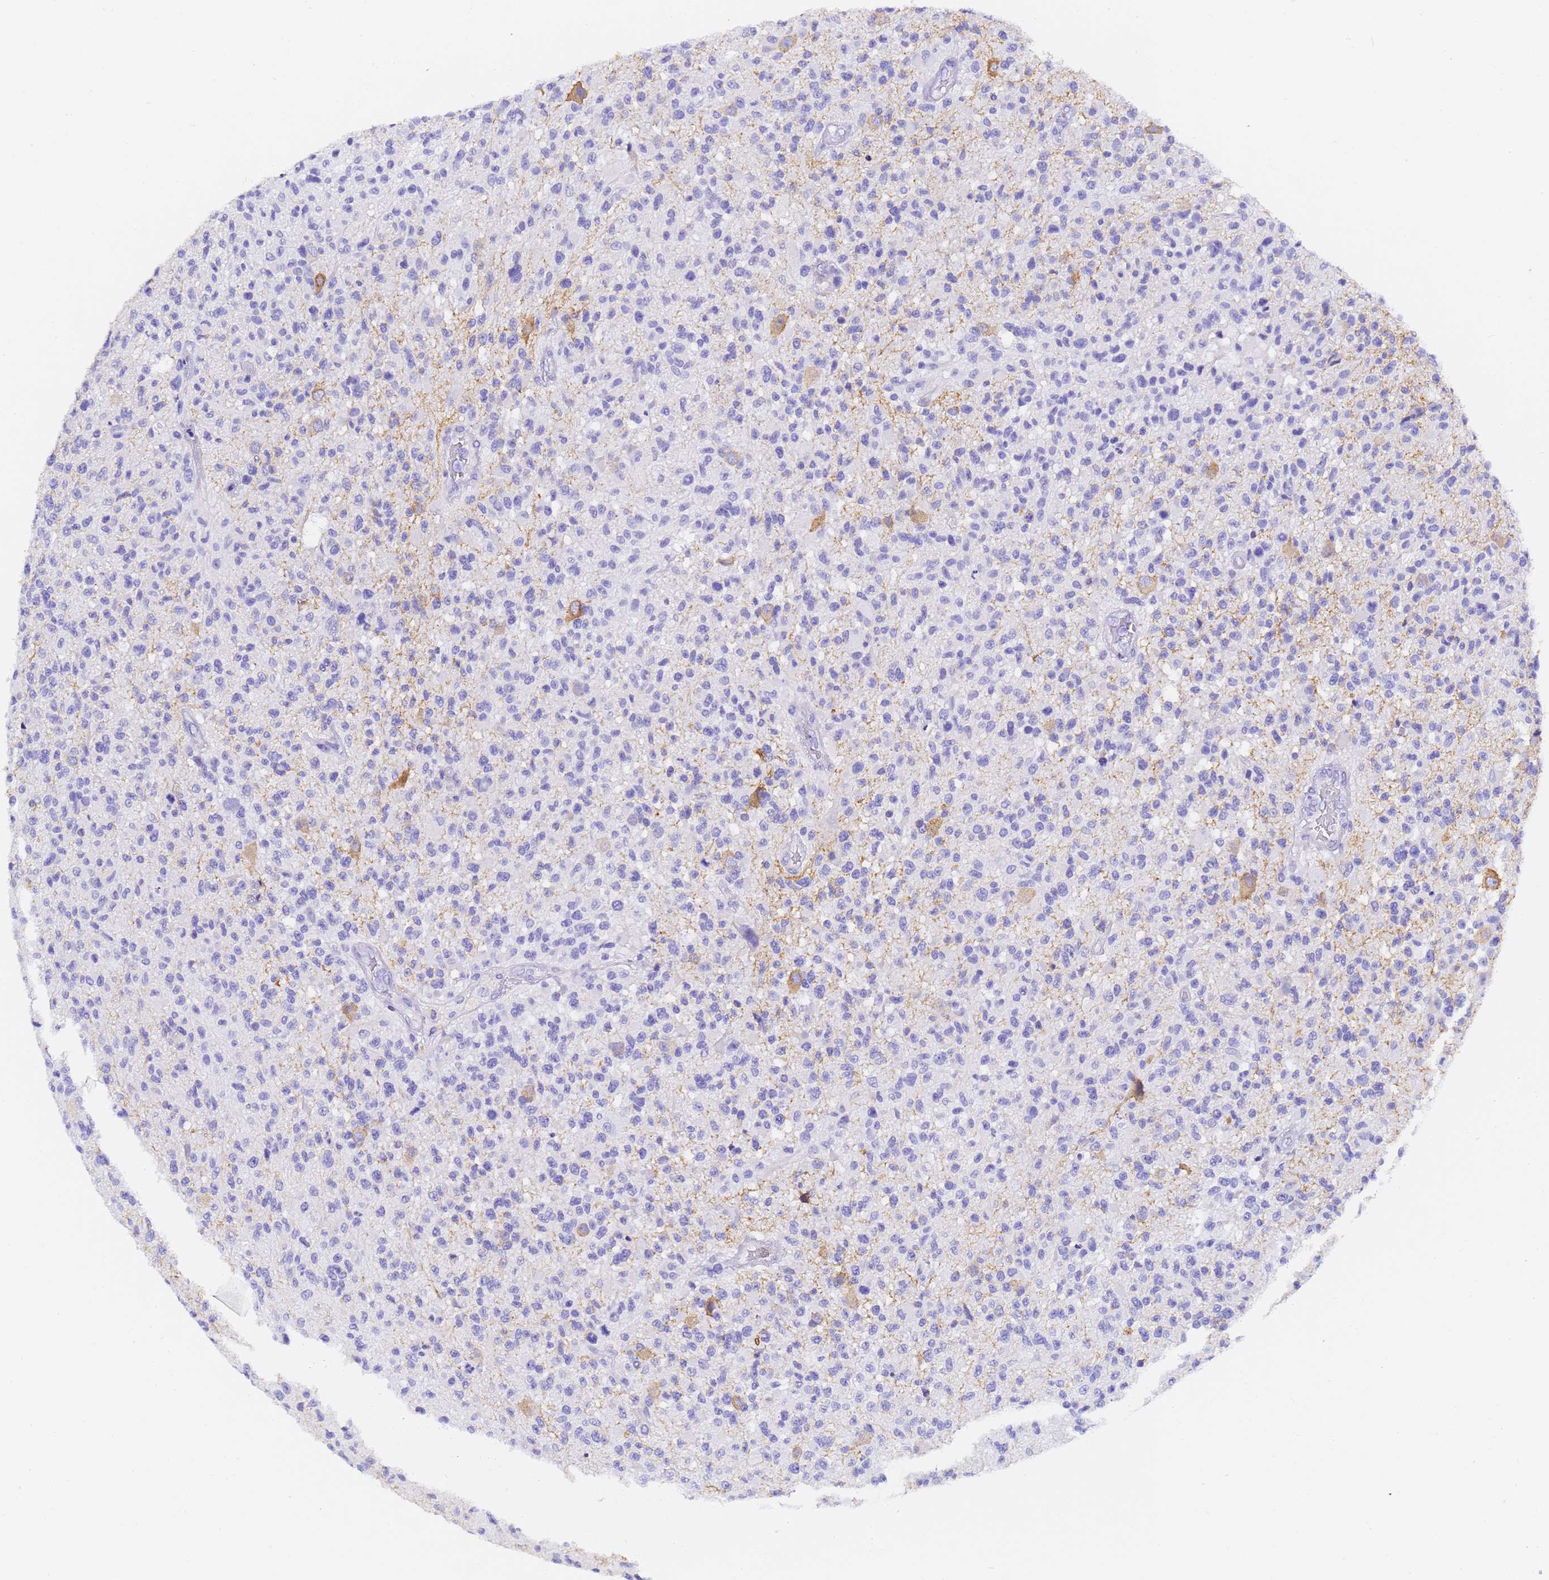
{"staining": {"intensity": "negative", "quantity": "none", "location": "none"}, "tissue": "glioma", "cell_type": "Tumor cells", "image_type": "cancer", "snomed": [{"axis": "morphology", "description": "Glioma, malignant, High grade"}, {"axis": "morphology", "description": "Glioblastoma, NOS"}, {"axis": "topography", "description": "Brain"}], "caption": "Immunohistochemical staining of malignant high-grade glioma exhibits no significant staining in tumor cells.", "gene": "GABRA1", "patient": {"sex": "male", "age": 60}}